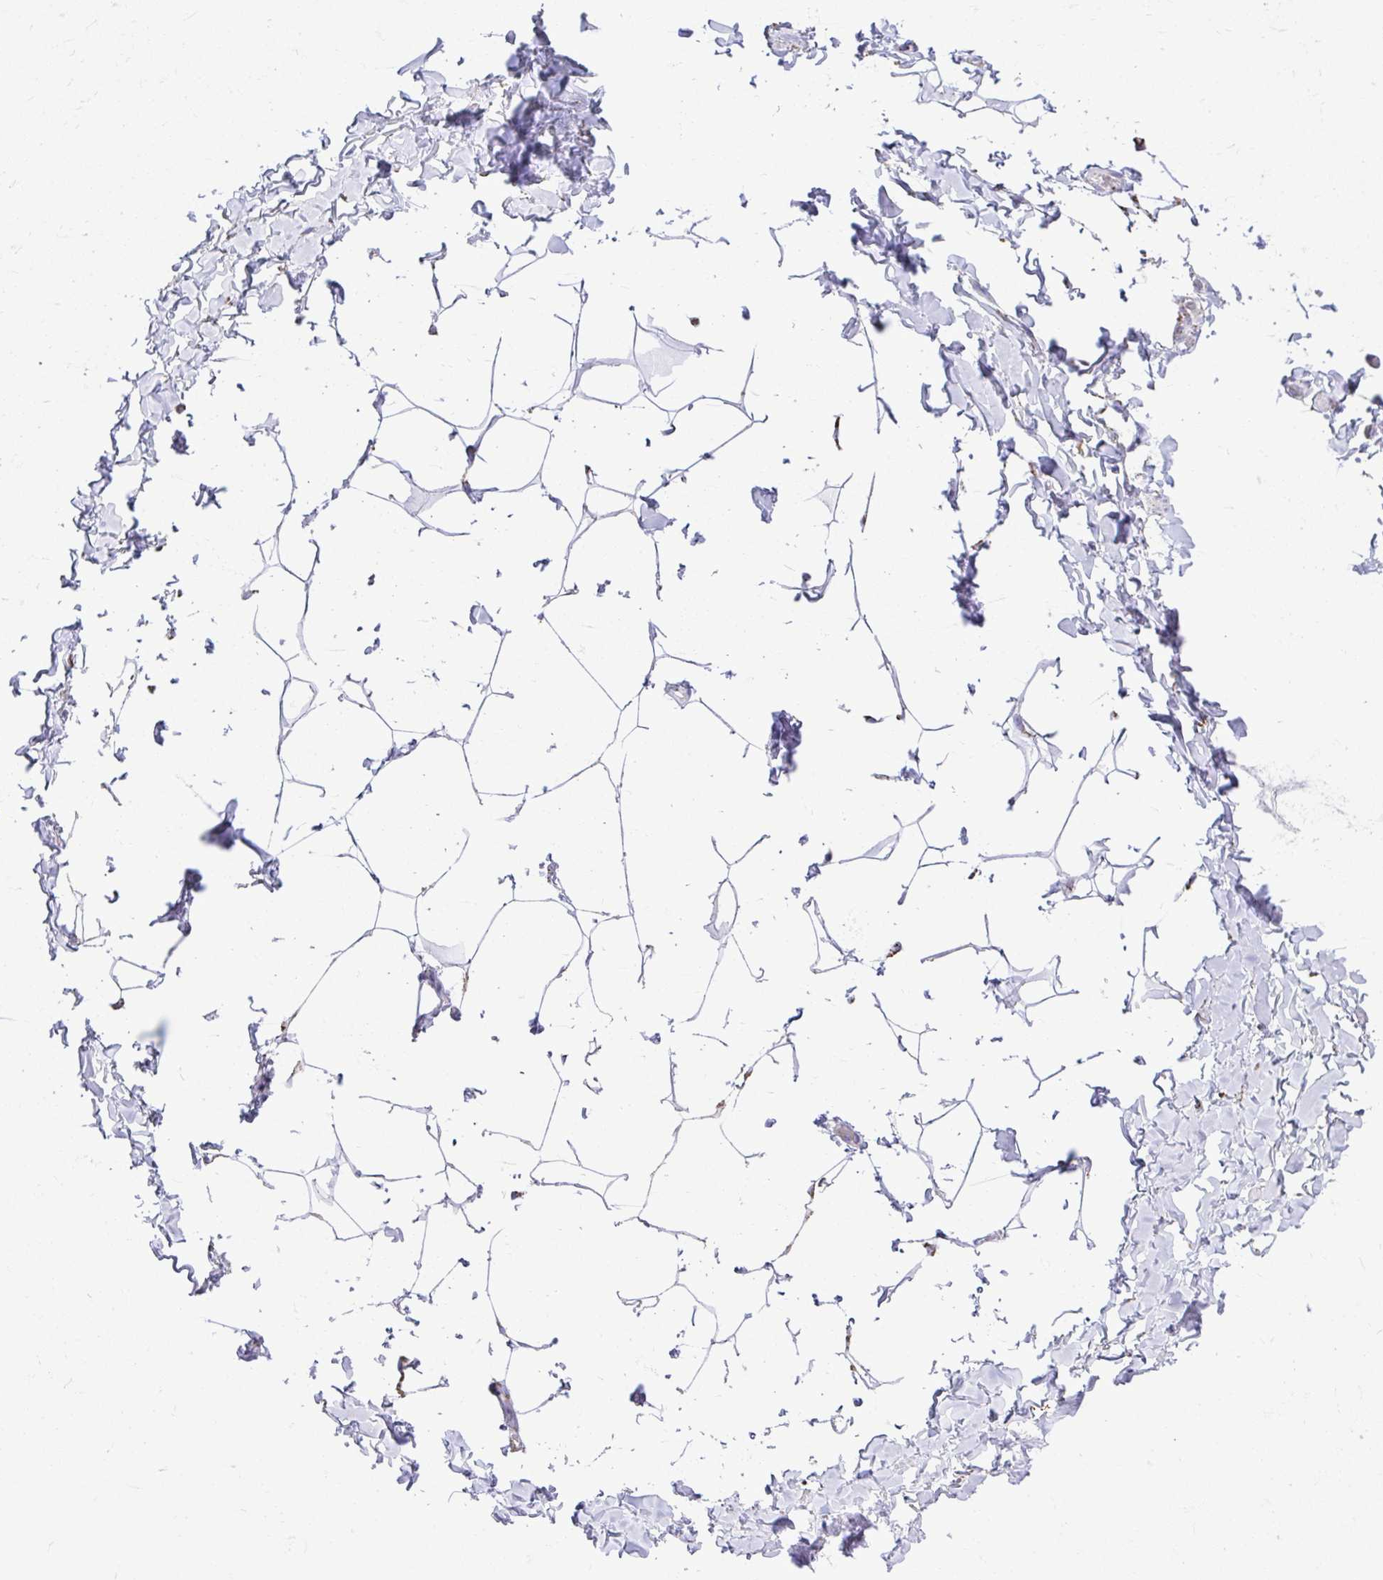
{"staining": {"intensity": "negative", "quantity": "none", "location": "none"}, "tissue": "adipose tissue", "cell_type": "Adipocytes", "image_type": "normal", "snomed": [{"axis": "morphology", "description": "Normal tissue, NOS"}, {"axis": "topography", "description": "Soft tissue"}, {"axis": "topography", "description": "Adipose tissue"}, {"axis": "topography", "description": "Vascular tissue"}, {"axis": "topography", "description": "Peripheral nerve tissue"}], "caption": "The IHC micrograph has no significant positivity in adipocytes of adipose tissue.", "gene": "MPZL2", "patient": {"sex": "male", "age": 29}}